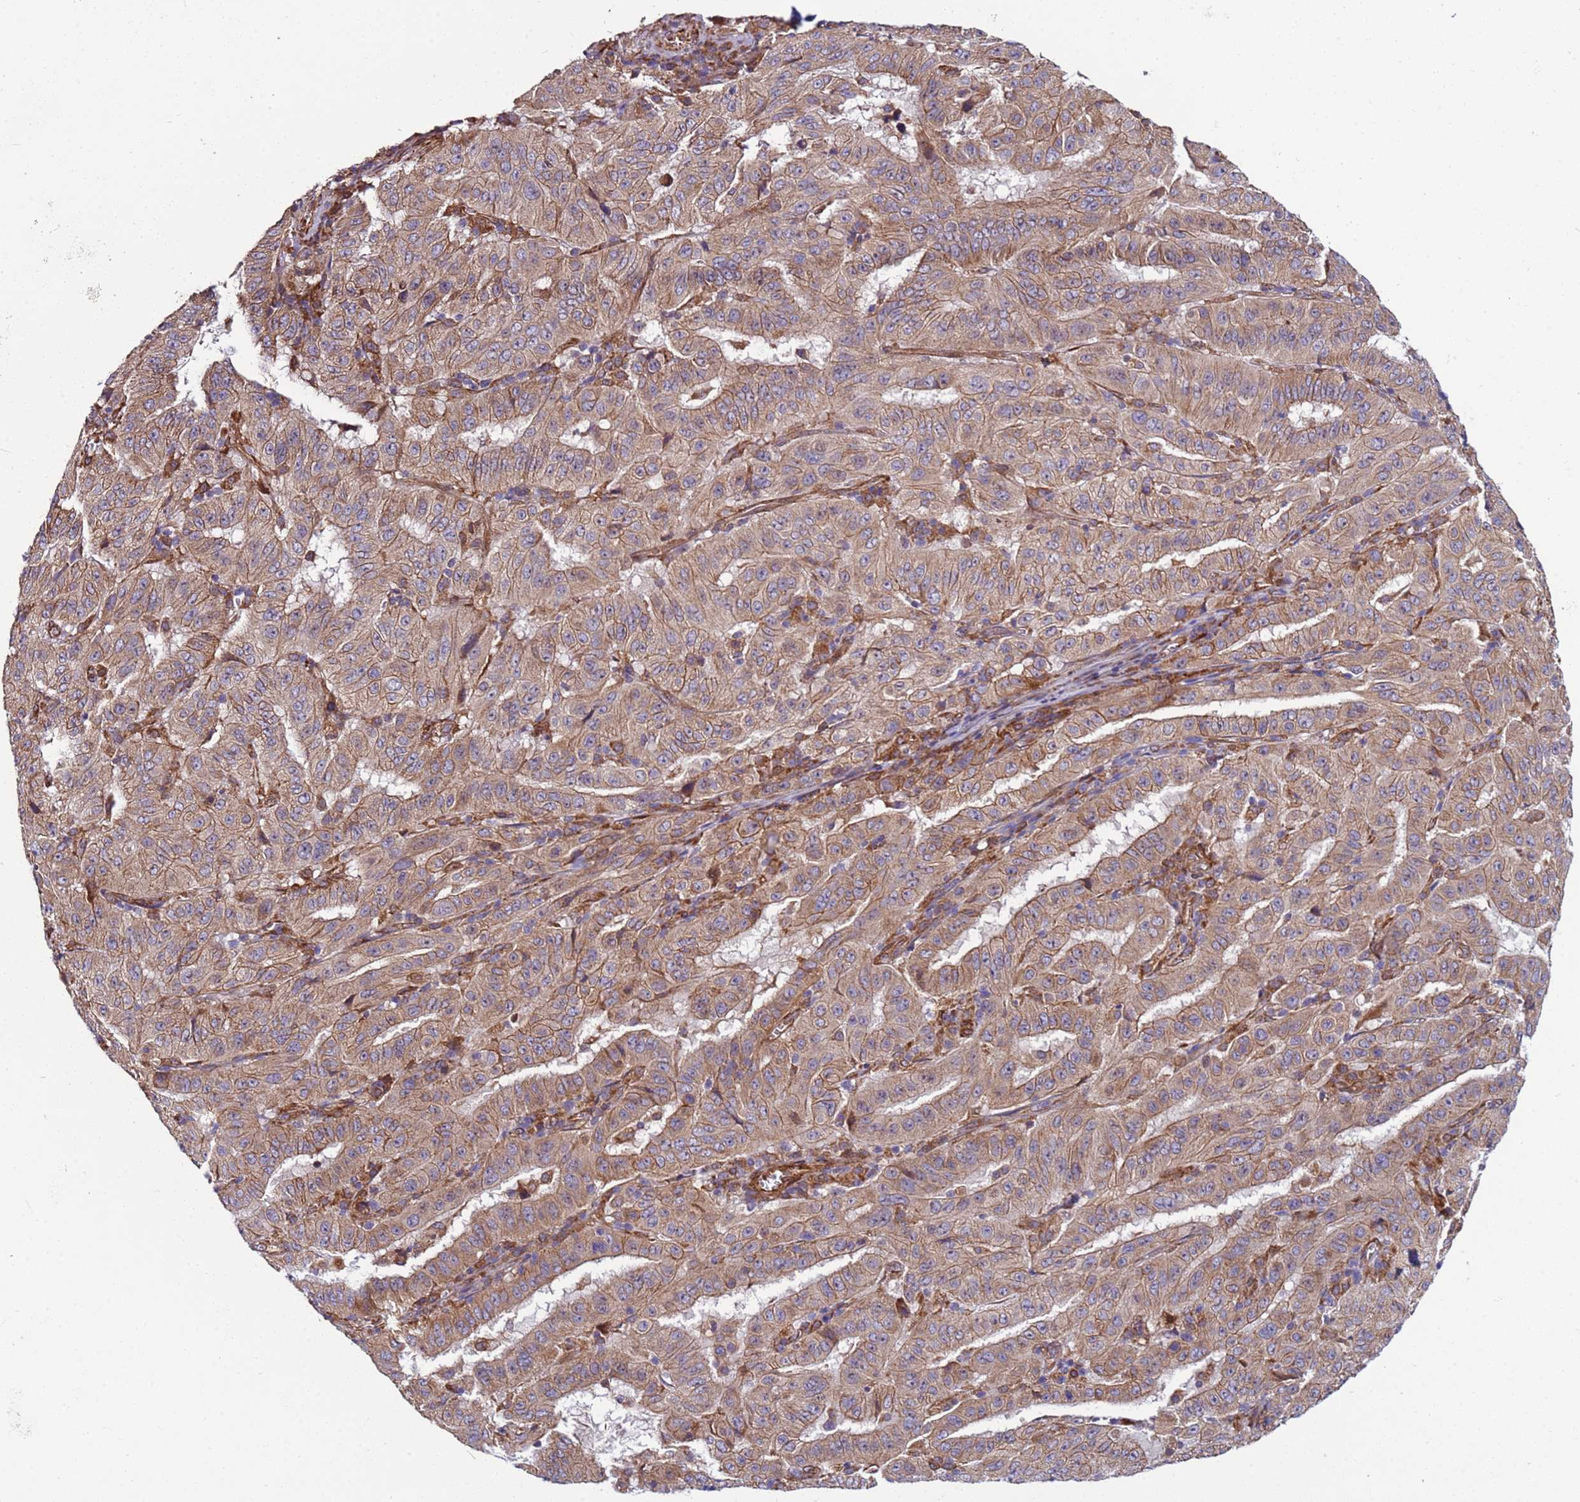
{"staining": {"intensity": "moderate", "quantity": ">75%", "location": "cytoplasmic/membranous"}, "tissue": "pancreatic cancer", "cell_type": "Tumor cells", "image_type": "cancer", "snomed": [{"axis": "morphology", "description": "Adenocarcinoma, NOS"}, {"axis": "topography", "description": "Pancreas"}], "caption": "Tumor cells reveal moderate cytoplasmic/membranous expression in about >75% of cells in pancreatic cancer (adenocarcinoma). Using DAB (3,3'-diaminobenzidine) (brown) and hematoxylin (blue) stains, captured at high magnification using brightfield microscopy.", "gene": "MCRIP1", "patient": {"sex": "male", "age": 63}}